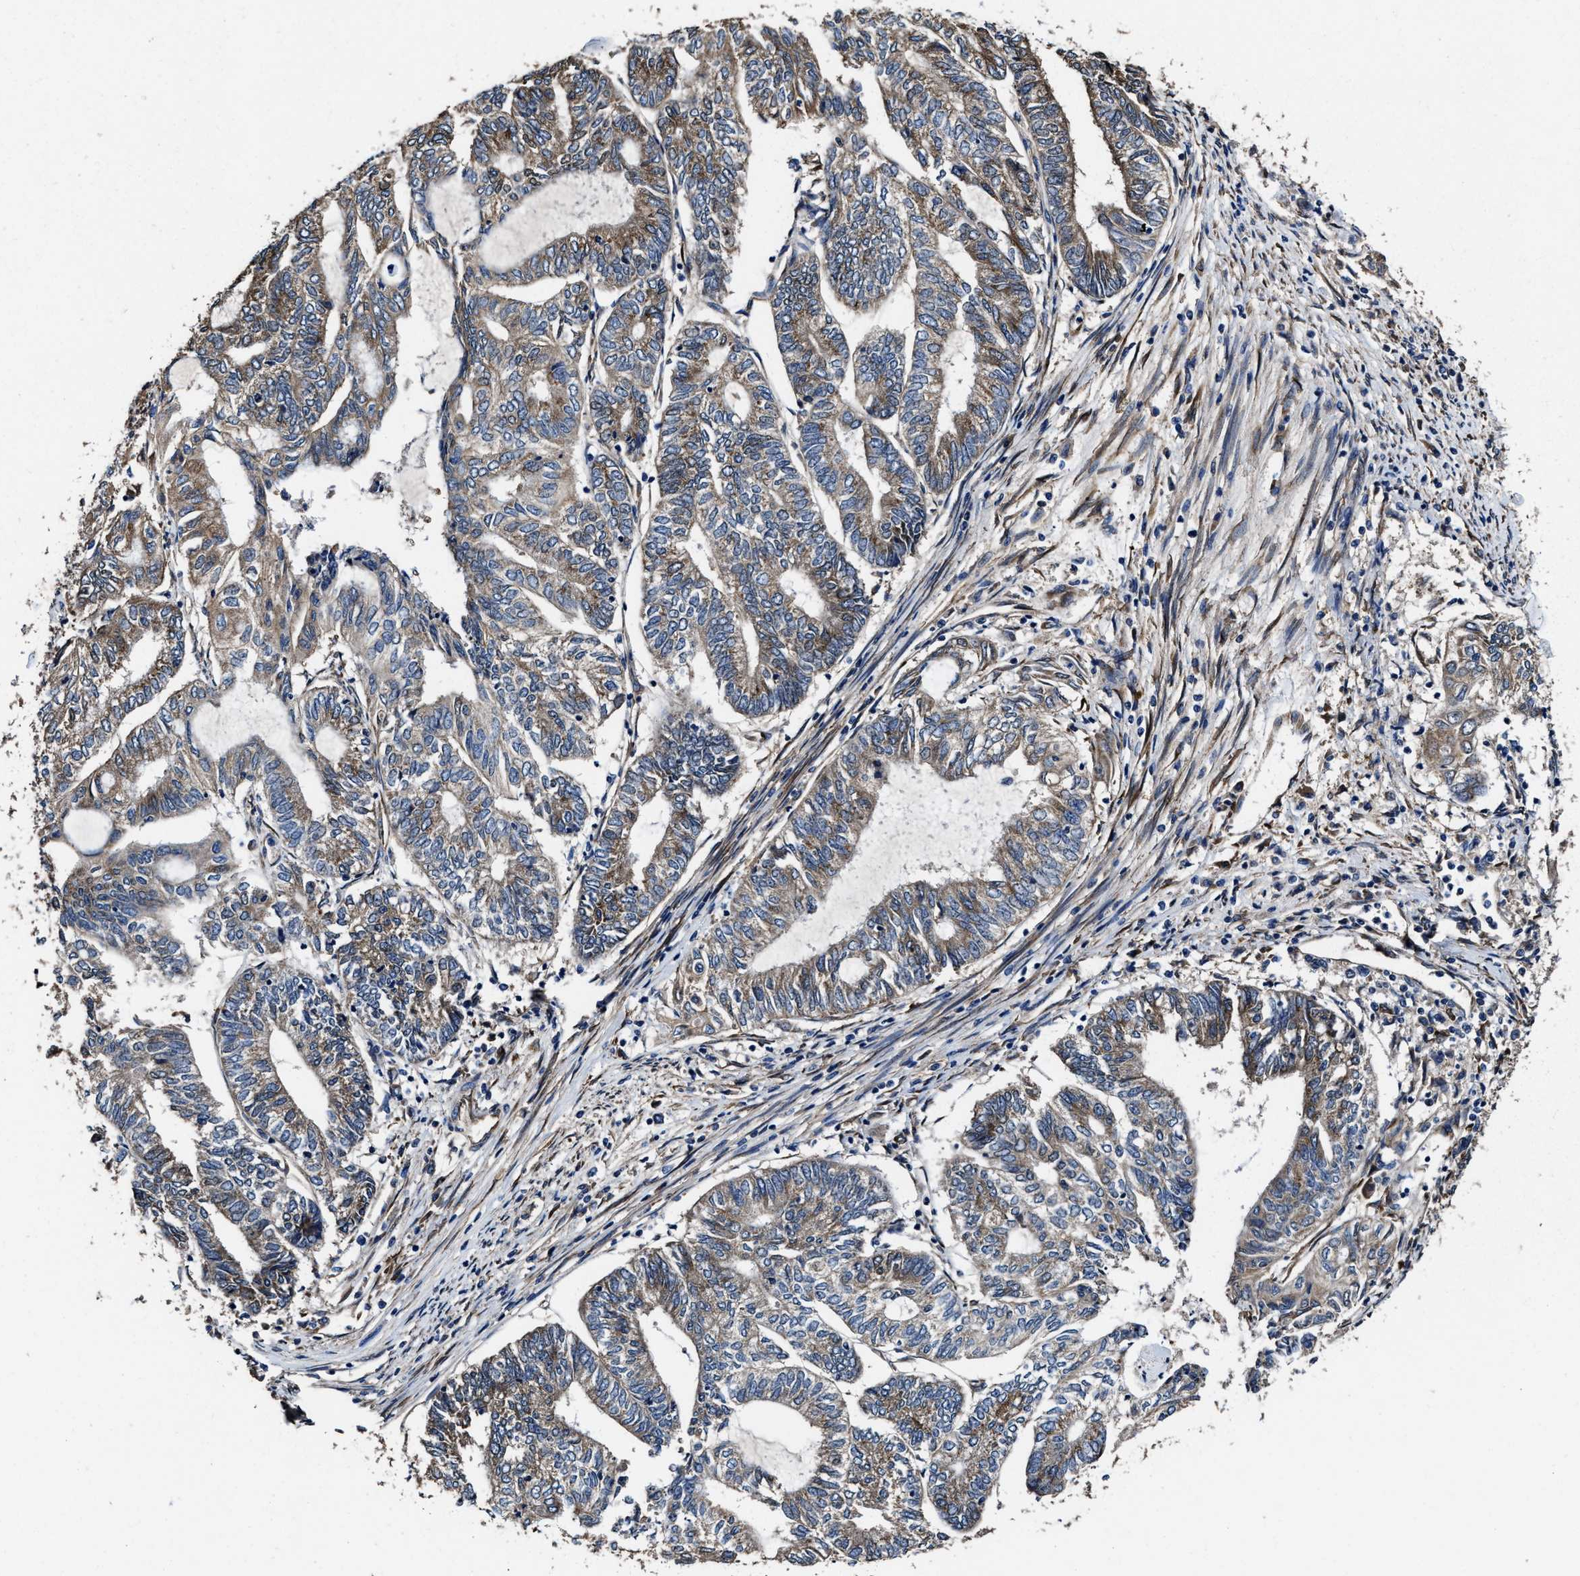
{"staining": {"intensity": "moderate", "quantity": ">75%", "location": "cytoplasmic/membranous"}, "tissue": "endometrial cancer", "cell_type": "Tumor cells", "image_type": "cancer", "snomed": [{"axis": "morphology", "description": "Adenocarcinoma, NOS"}, {"axis": "topography", "description": "Uterus"}, {"axis": "topography", "description": "Endometrium"}], "caption": "Endometrial adenocarcinoma stained with immunohistochemistry (IHC) exhibits moderate cytoplasmic/membranous positivity in about >75% of tumor cells.", "gene": "IDNK", "patient": {"sex": "female", "age": 70}}